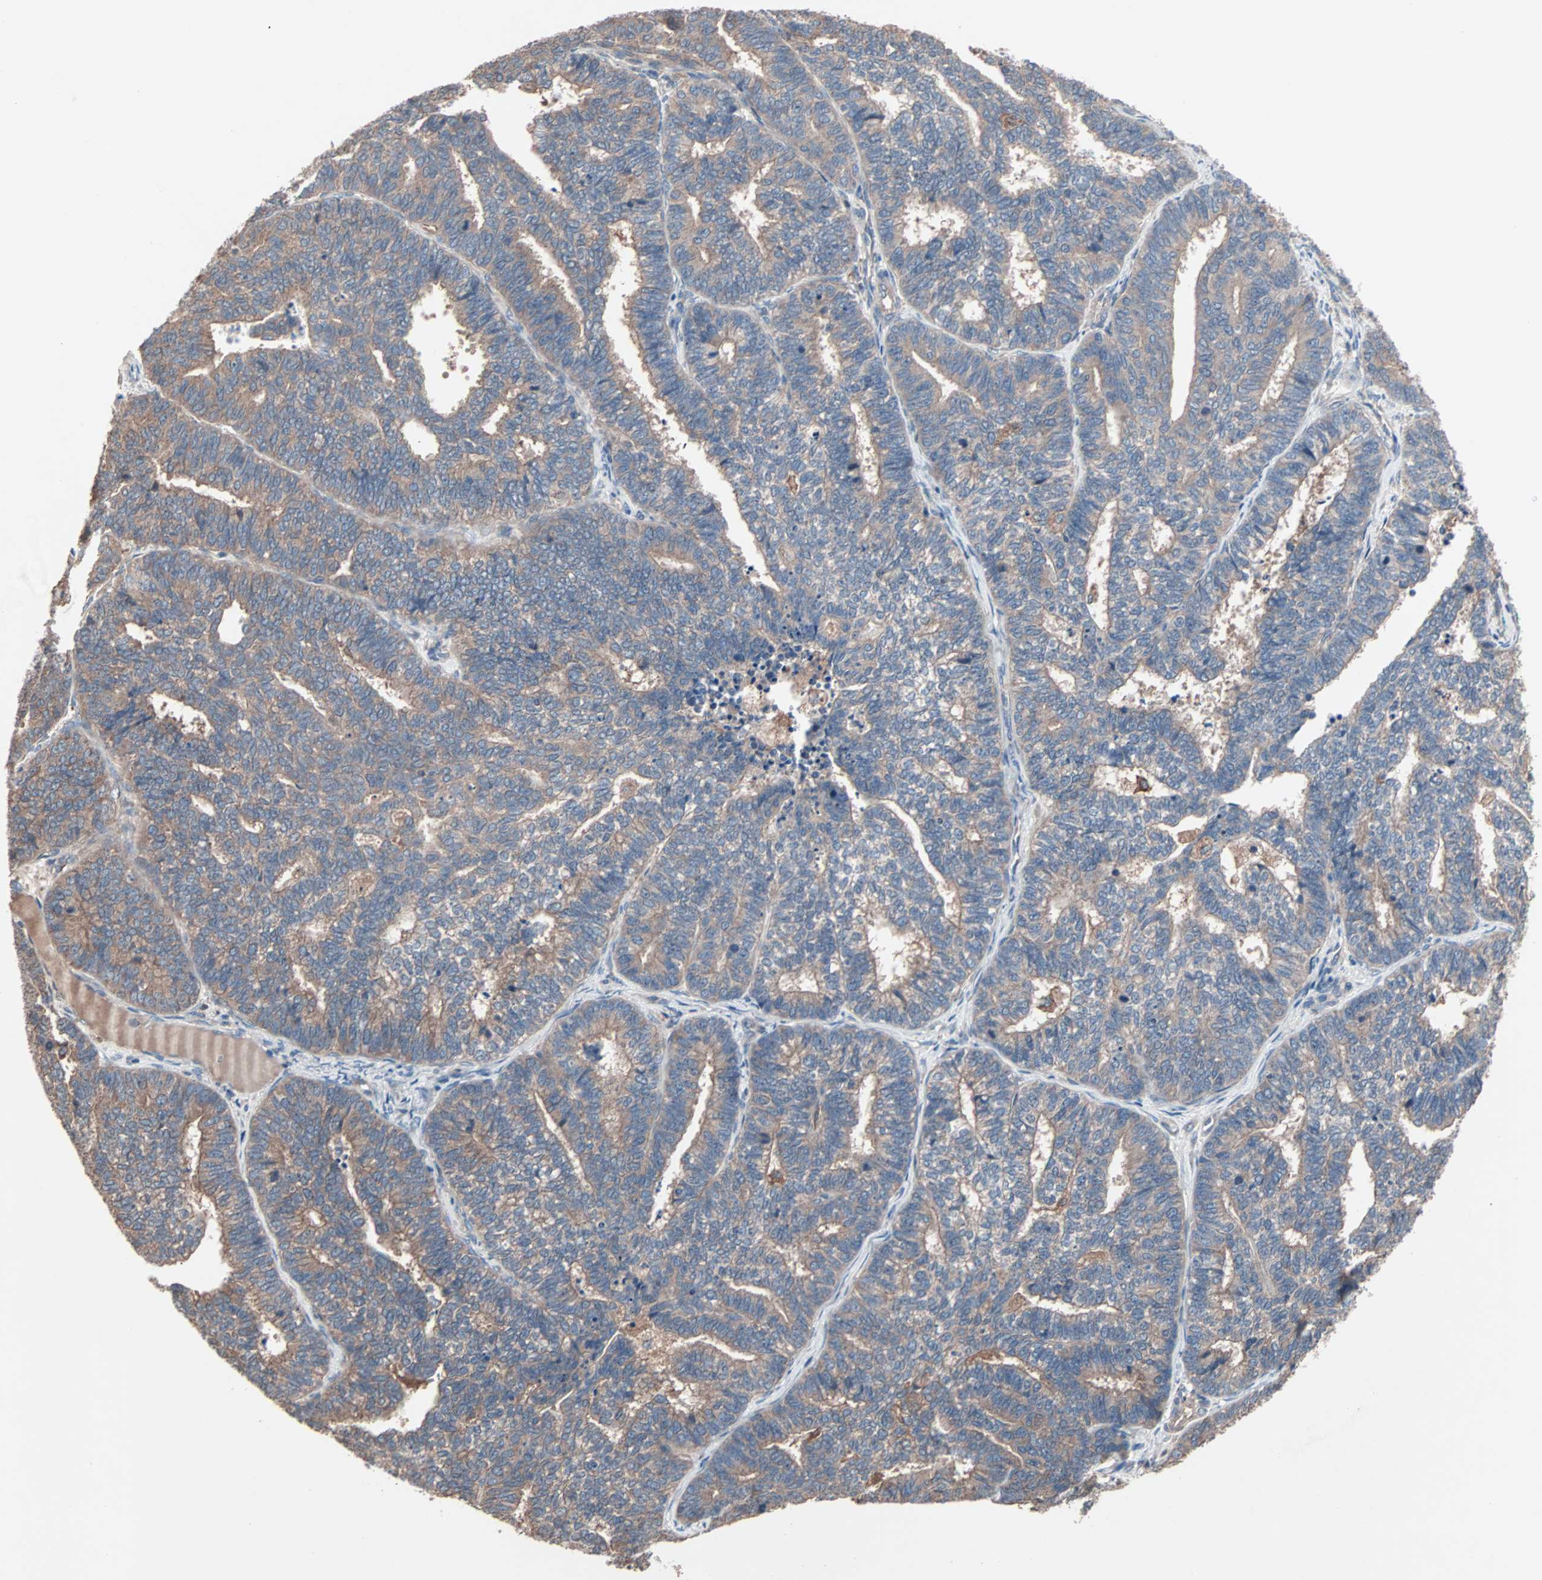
{"staining": {"intensity": "moderate", "quantity": ">75%", "location": "cytoplasmic/membranous"}, "tissue": "endometrial cancer", "cell_type": "Tumor cells", "image_type": "cancer", "snomed": [{"axis": "morphology", "description": "Adenocarcinoma, NOS"}, {"axis": "topography", "description": "Endometrium"}], "caption": "Human endometrial cancer stained for a protein (brown) displays moderate cytoplasmic/membranous positive expression in approximately >75% of tumor cells.", "gene": "ATG7", "patient": {"sex": "female", "age": 70}}